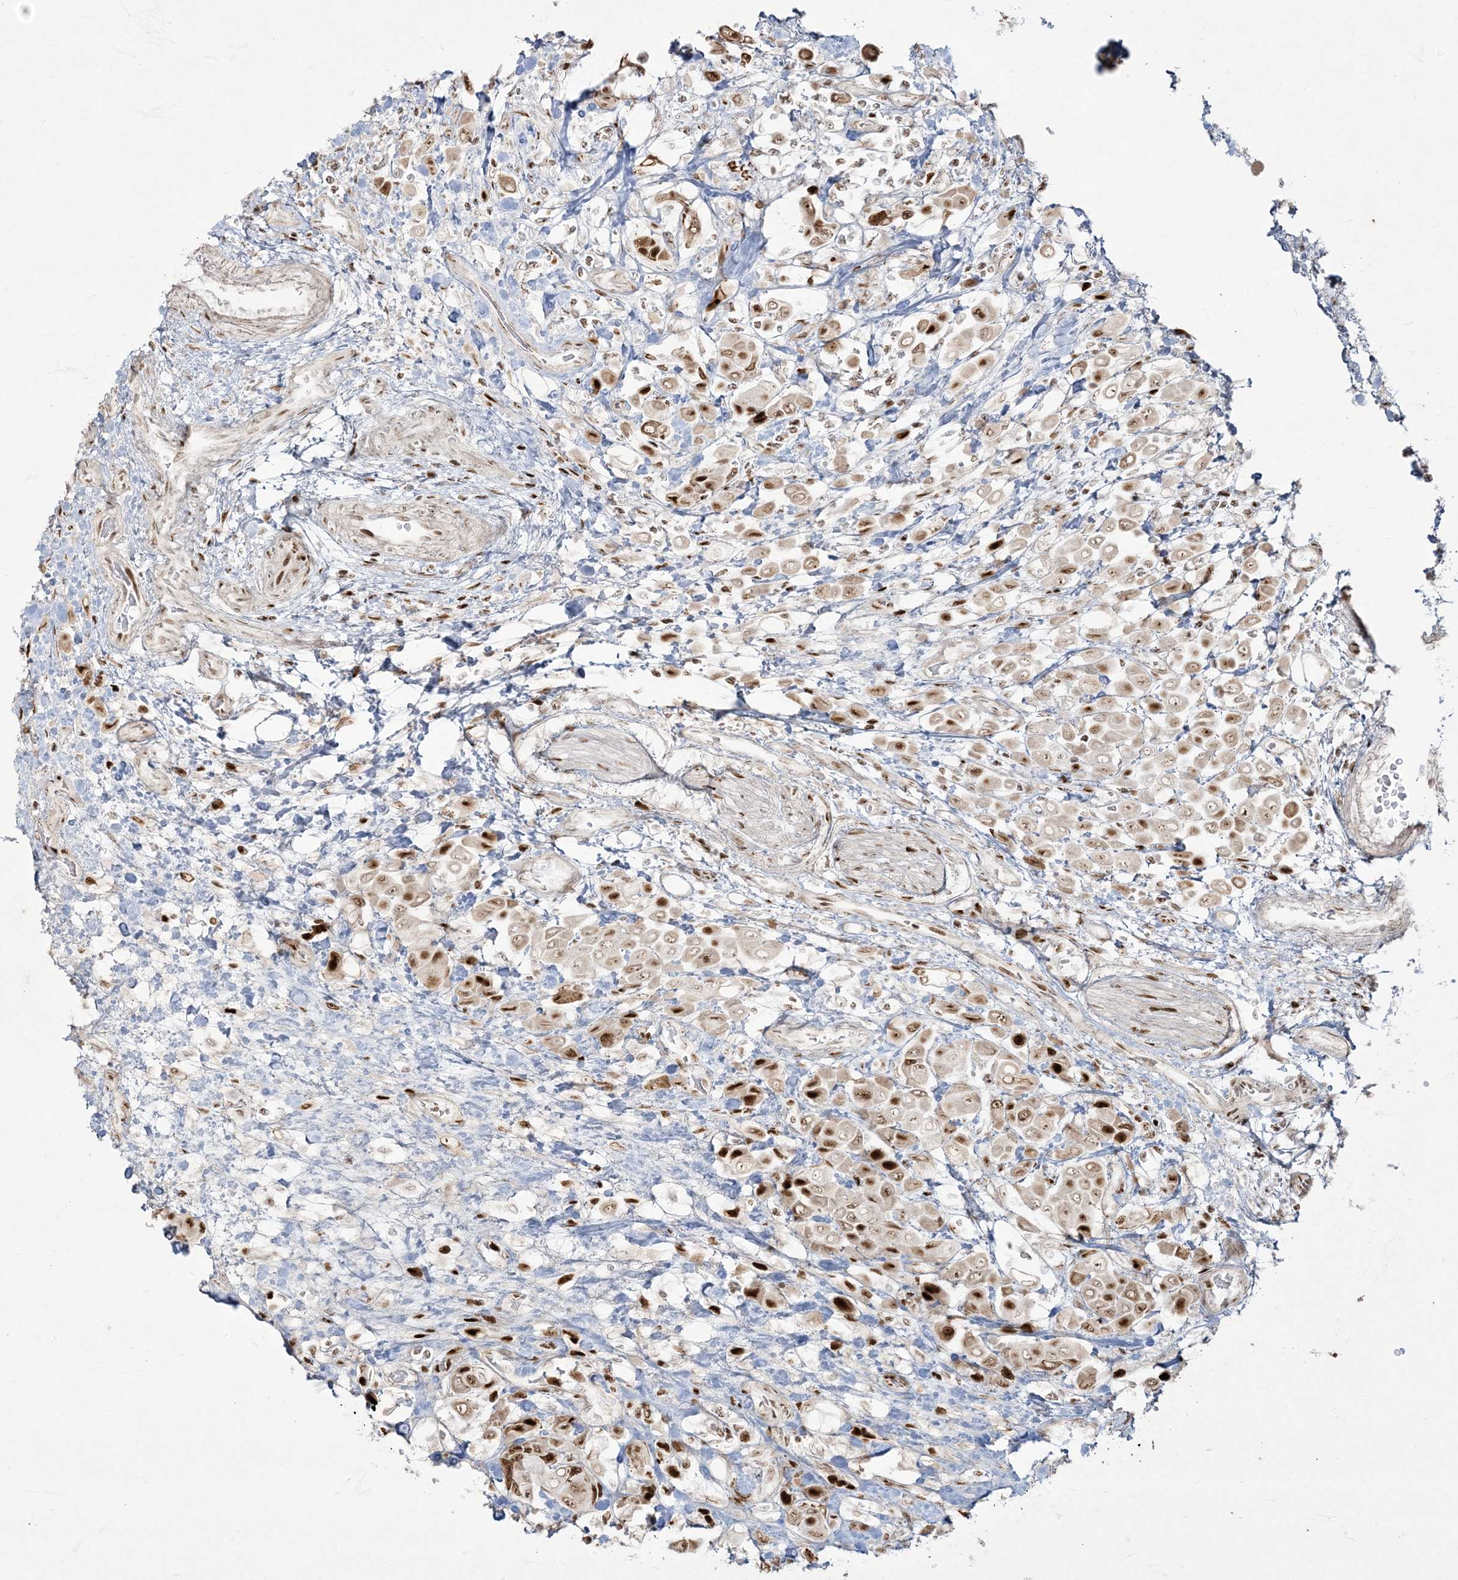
{"staining": {"intensity": "strong", "quantity": "25%-75%", "location": "nuclear"}, "tissue": "urothelial cancer", "cell_type": "Tumor cells", "image_type": "cancer", "snomed": [{"axis": "morphology", "description": "Urothelial carcinoma, High grade"}, {"axis": "topography", "description": "Urinary bladder"}], "caption": "An IHC micrograph of neoplastic tissue is shown. Protein staining in brown highlights strong nuclear positivity in urothelial cancer within tumor cells. Immunohistochemistry stains the protein in brown and the nuclei are stained blue.", "gene": "RBM10", "patient": {"sex": "male", "age": 50}}